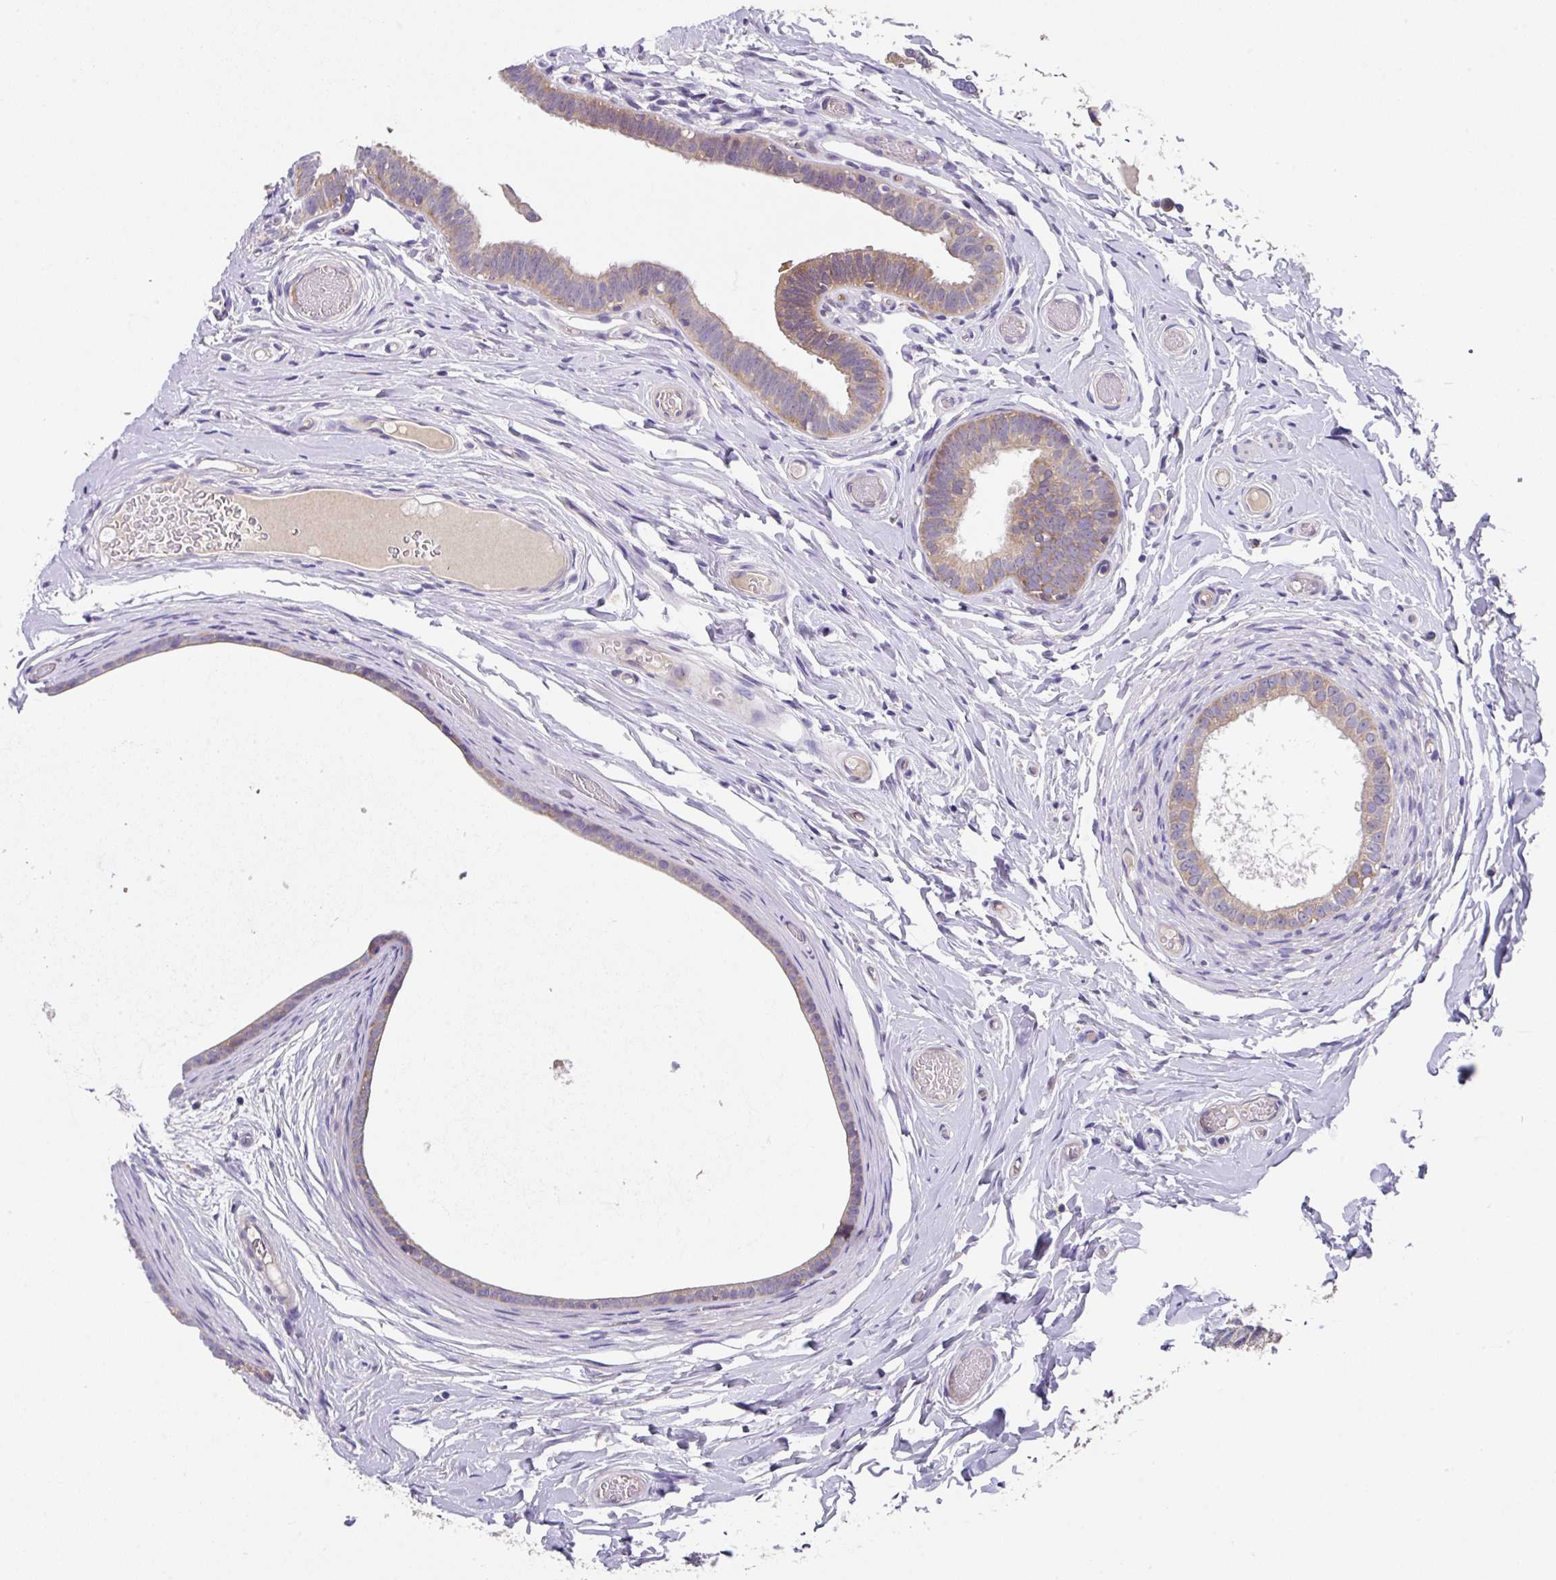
{"staining": {"intensity": "moderate", "quantity": "25%-75%", "location": "cytoplasmic/membranous"}, "tissue": "epididymis", "cell_type": "Glandular cells", "image_type": "normal", "snomed": [{"axis": "morphology", "description": "Normal tissue, NOS"}, {"axis": "morphology", "description": "Carcinoma, Embryonal, NOS"}, {"axis": "topography", "description": "Testis"}, {"axis": "topography", "description": "Epididymis"}], "caption": "A high-resolution photomicrograph shows IHC staining of benign epididymis, which displays moderate cytoplasmic/membranous staining in about 25%-75% of glandular cells.", "gene": "EIF4B", "patient": {"sex": "male", "age": 36}}